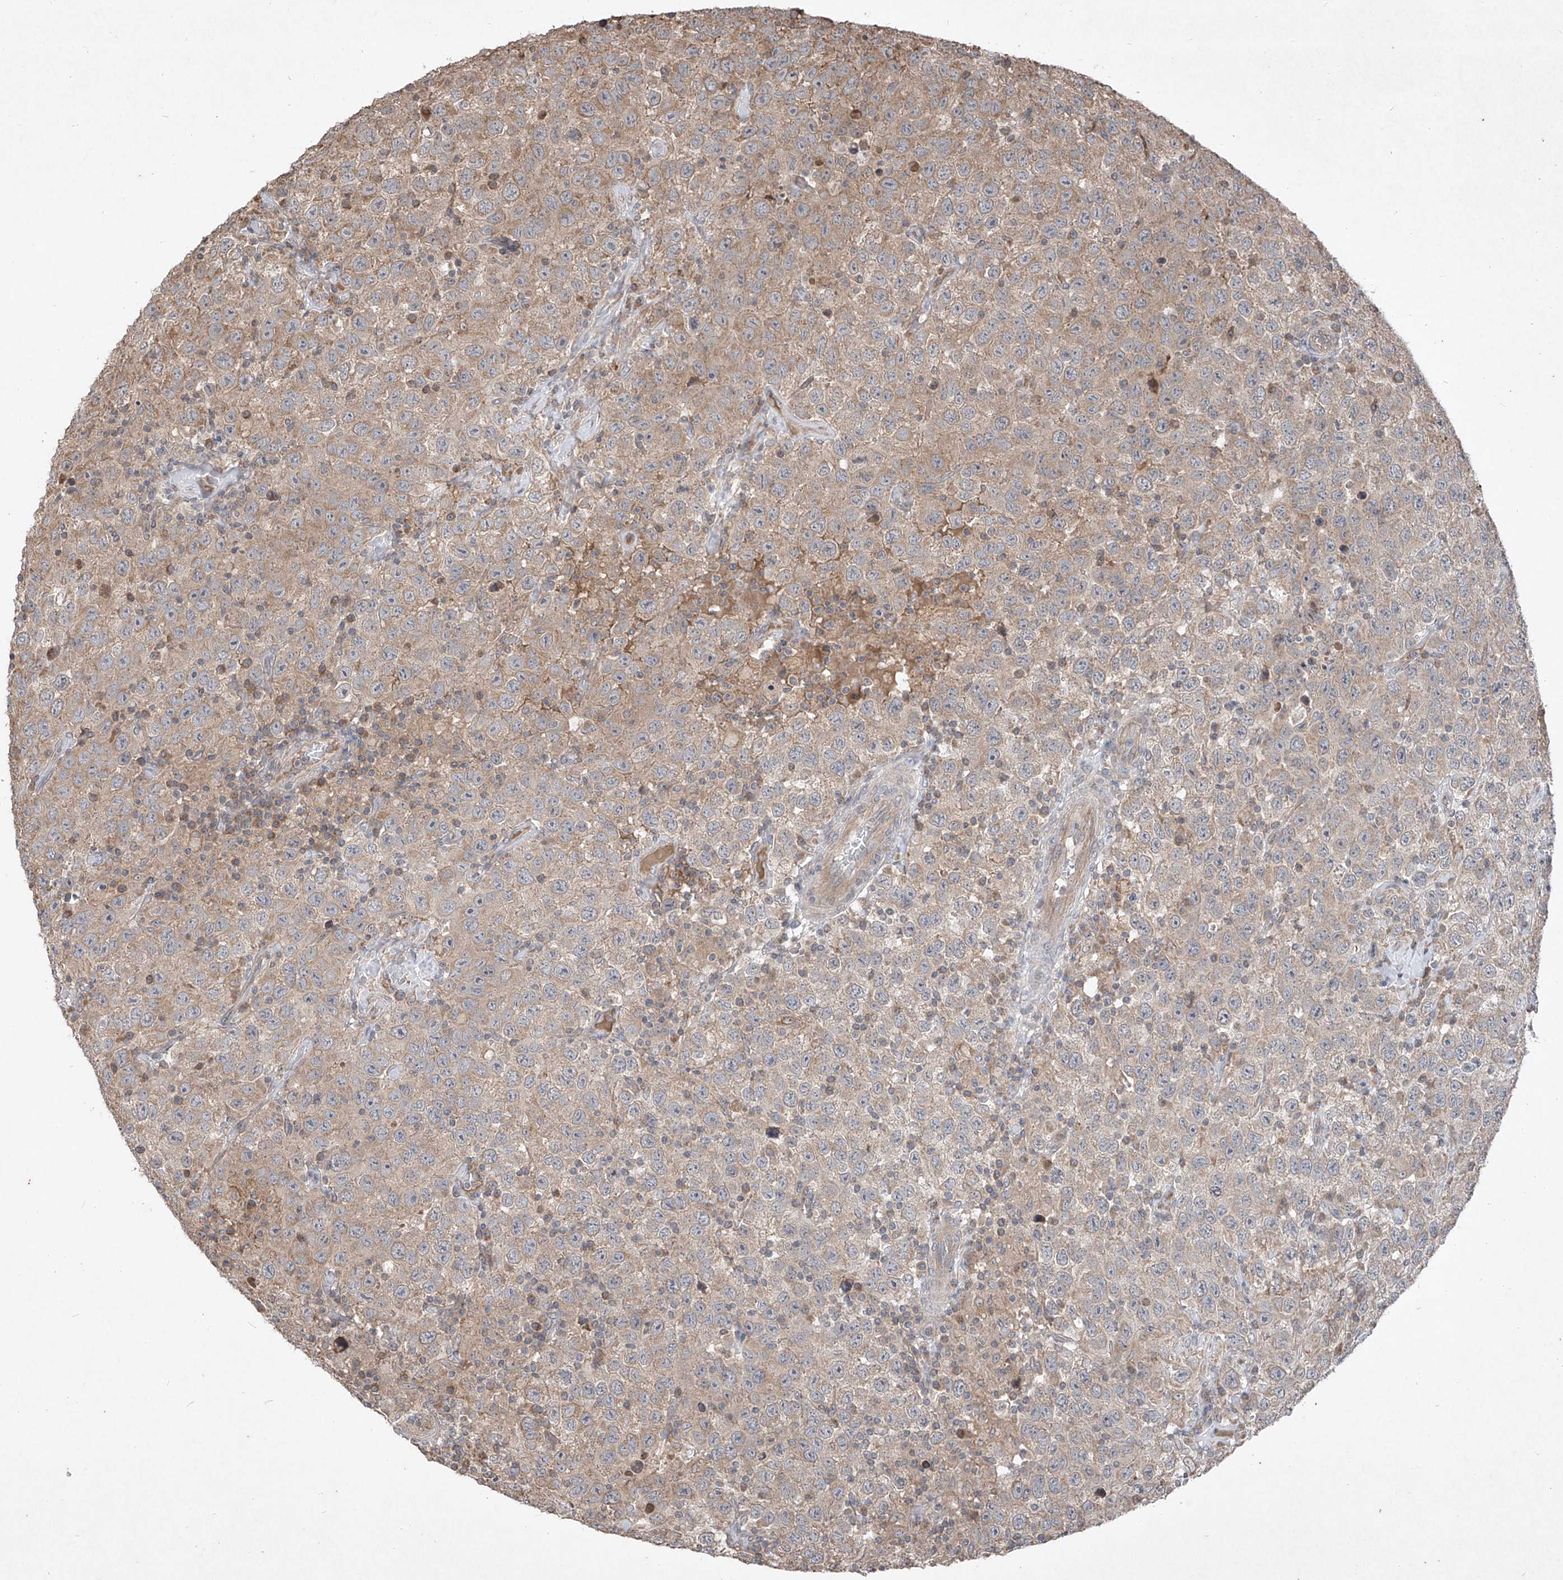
{"staining": {"intensity": "weak", "quantity": "25%-75%", "location": "cytoplasmic/membranous"}, "tissue": "testis cancer", "cell_type": "Tumor cells", "image_type": "cancer", "snomed": [{"axis": "morphology", "description": "Seminoma, NOS"}, {"axis": "topography", "description": "Testis"}], "caption": "This micrograph exhibits IHC staining of testis cancer (seminoma), with low weak cytoplasmic/membranous positivity in approximately 25%-75% of tumor cells.", "gene": "ABCD3", "patient": {"sex": "male", "age": 41}}